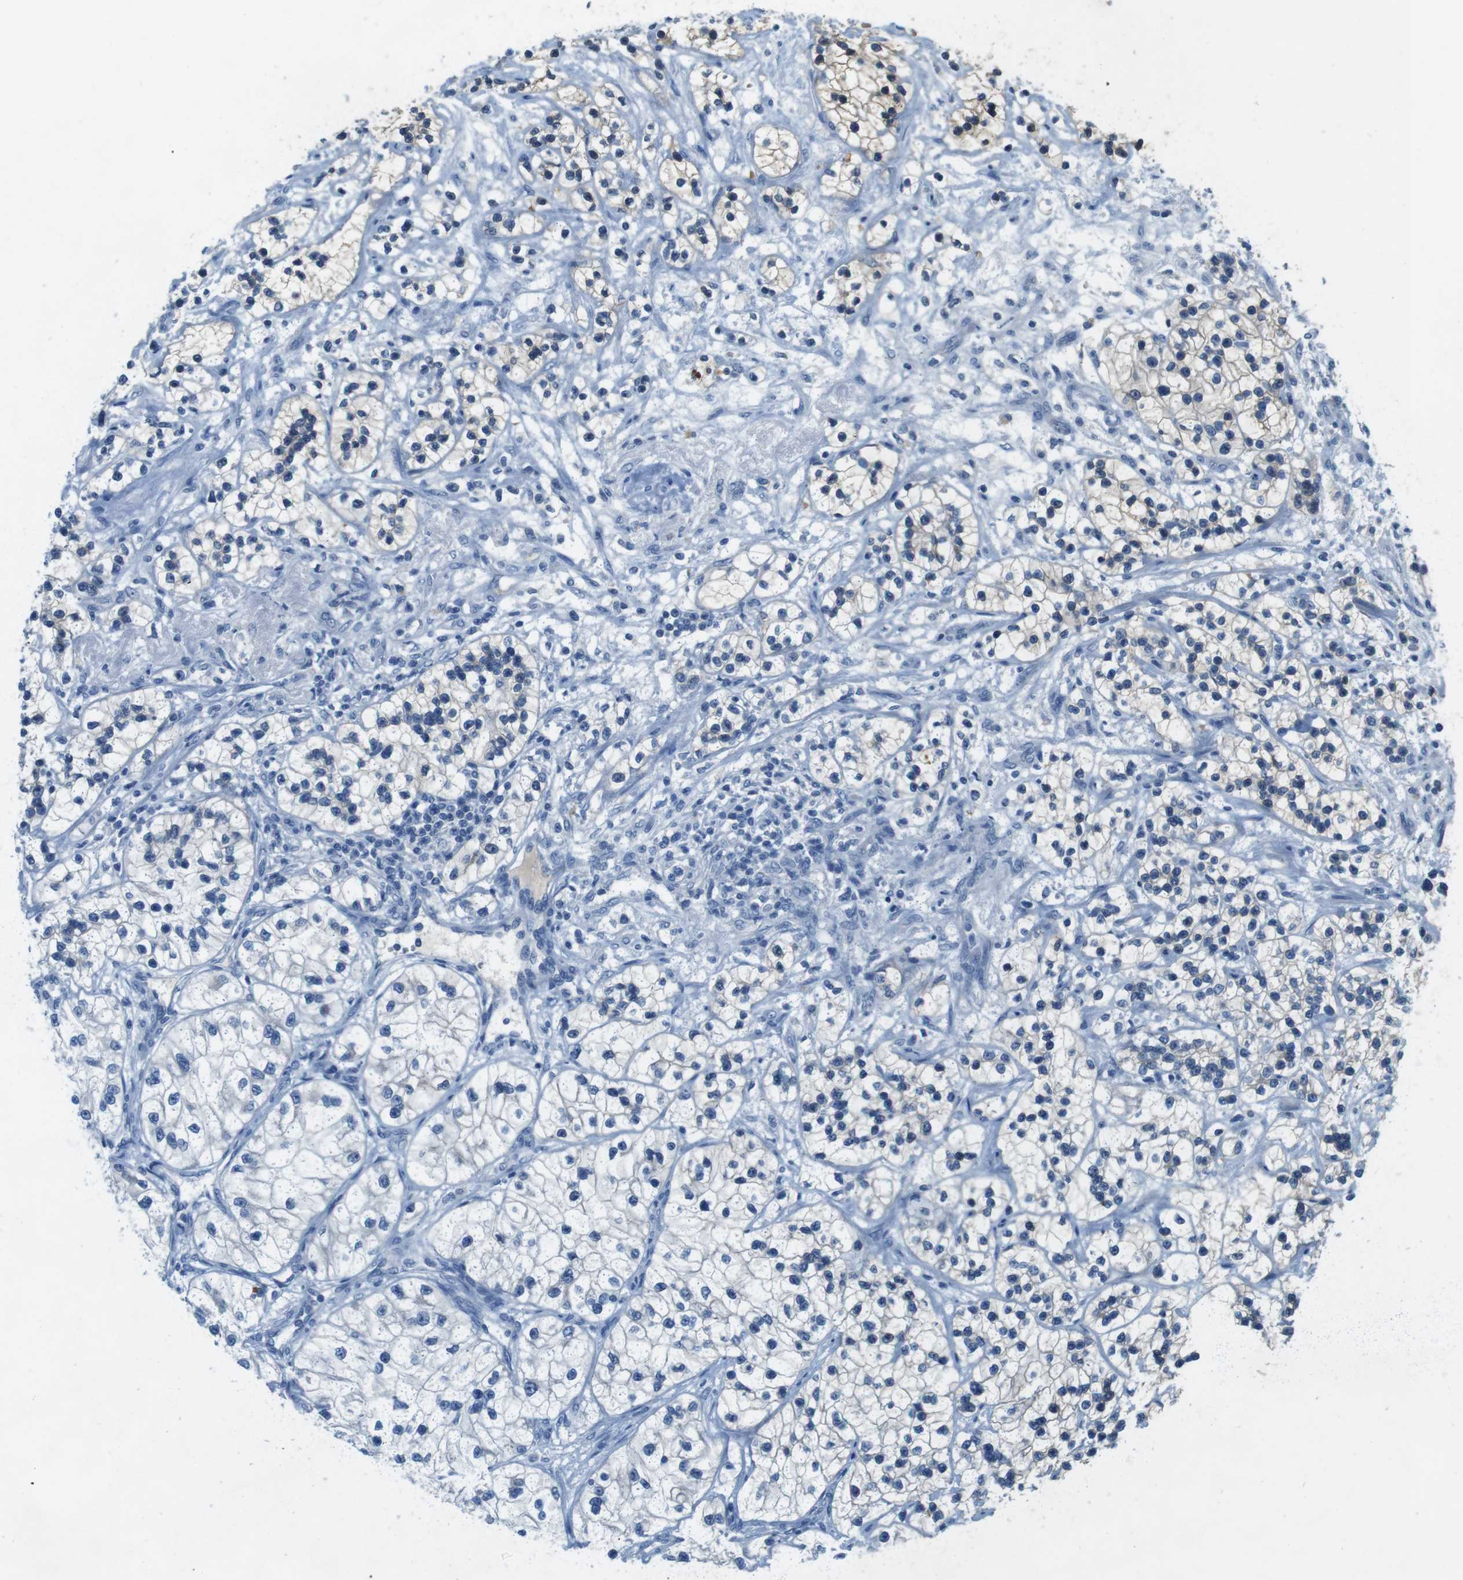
{"staining": {"intensity": "negative", "quantity": "none", "location": "none"}, "tissue": "renal cancer", "cell_type": "Tumor cells", "image_type": "cancer", "snomed": [{"axis": "morphology", "description": "Adenocarcinoma, NOS"}, {"axis": "topography", "description": "Kidney"}], "caption": "Immunohistochemistry (IHC) of human adenocarcinoma (renal) shows no staining in tumor cells.", "gene": "SLC35A3", "patient": {"sex": "female", "age": 57}}